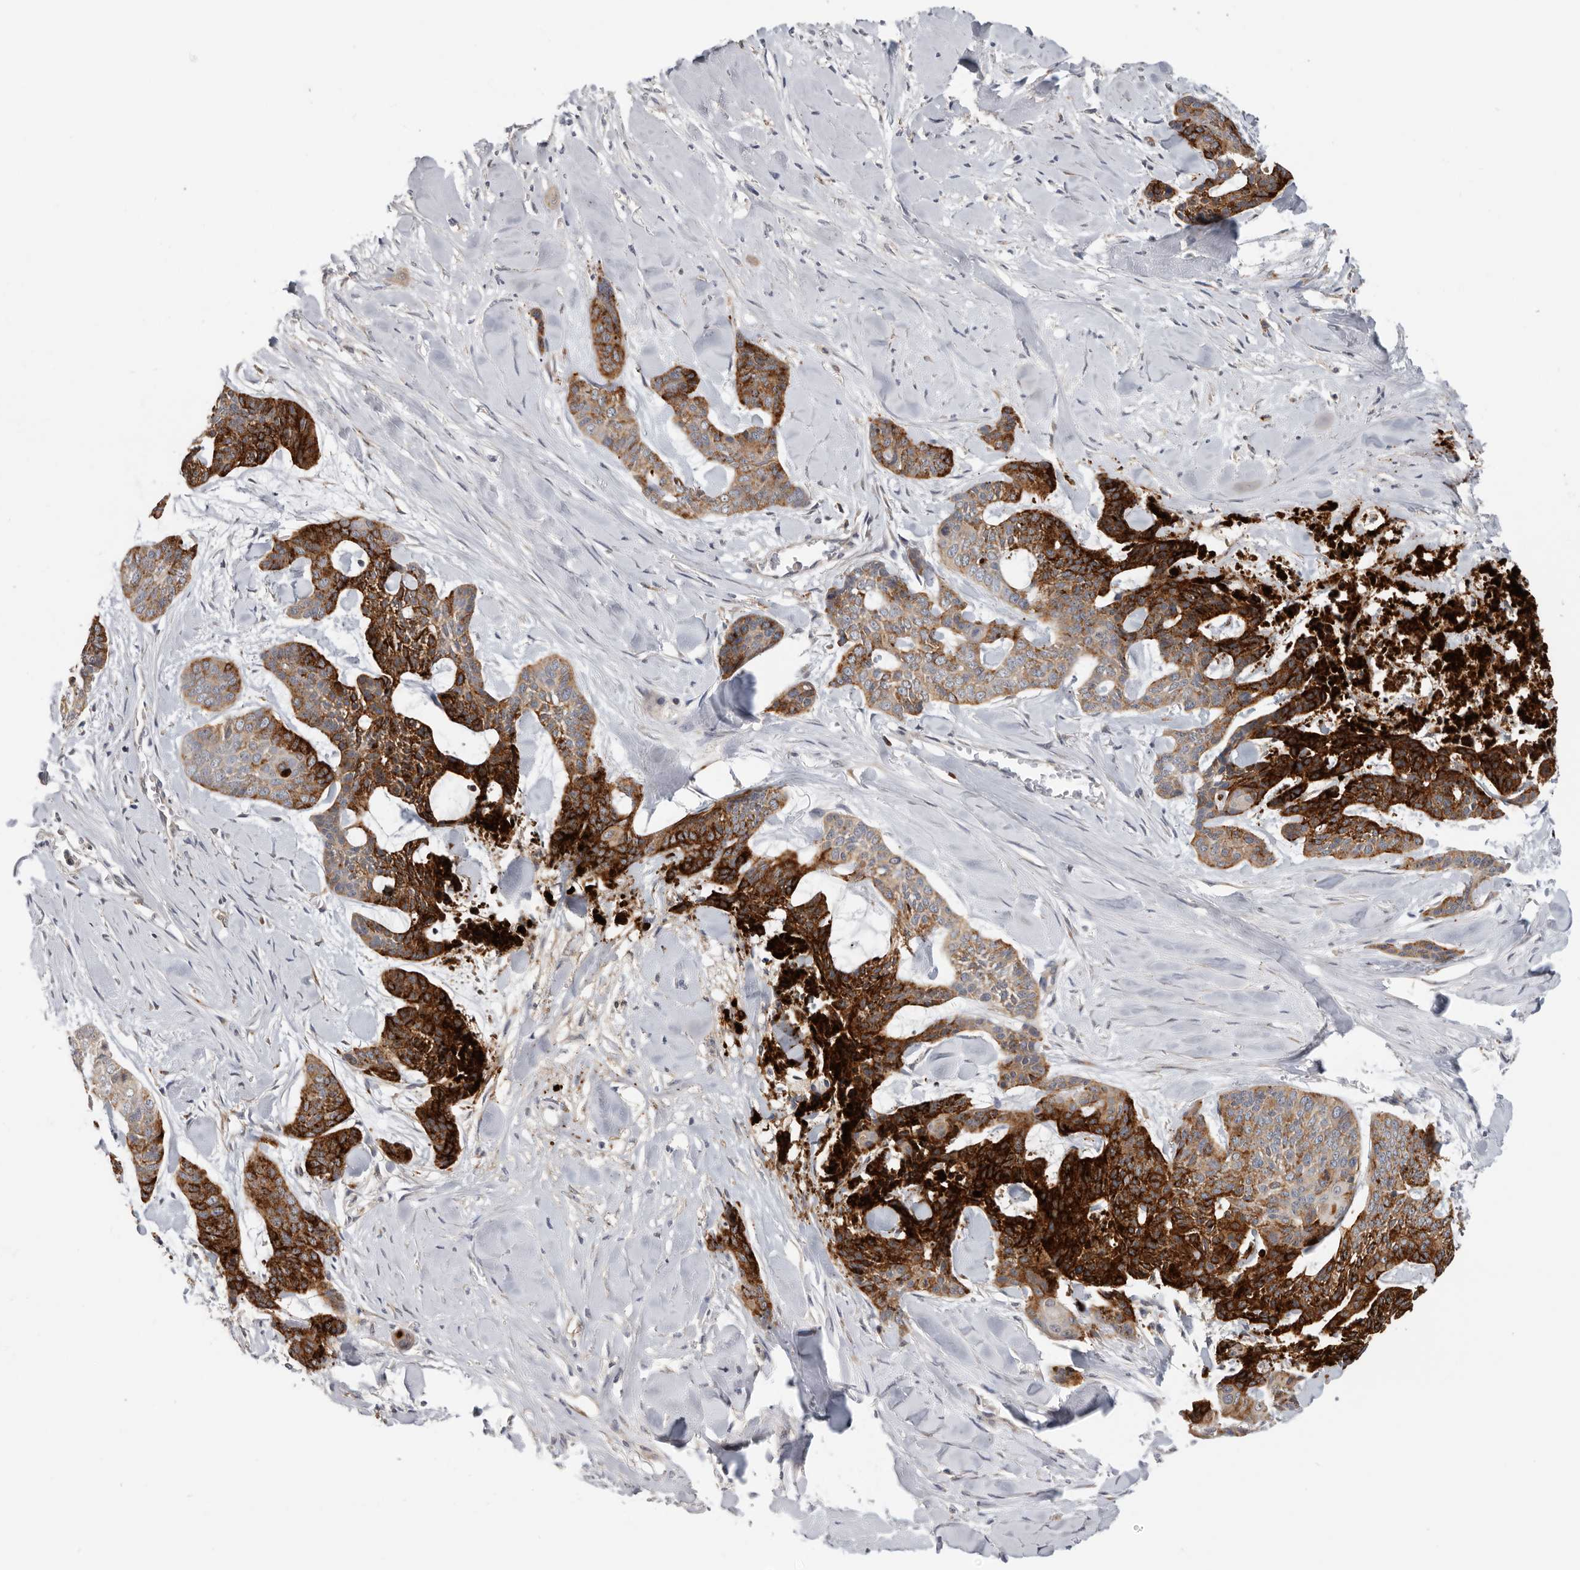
{"staining": {"intensity": "strong", "quantity": ">75%", "location": "cytoplasmic/membranous"}, "tissue": "skin cancer", "cell_type": "Tumor cells", "image_type": "cancer", "snomed": [{"axis": "morphology", "description": "Basal cell carcinoma"}, {"axis": "topography", "description": "Skin"}], "caption": "Immunohistochemistry of skin basal cell carcinoma displays high levels of strong cytoplasmic/membranous staining in approximately >75% of tumor cells.", "gene": "TFRC", "patient": {"sex": "female", "age": 64}}